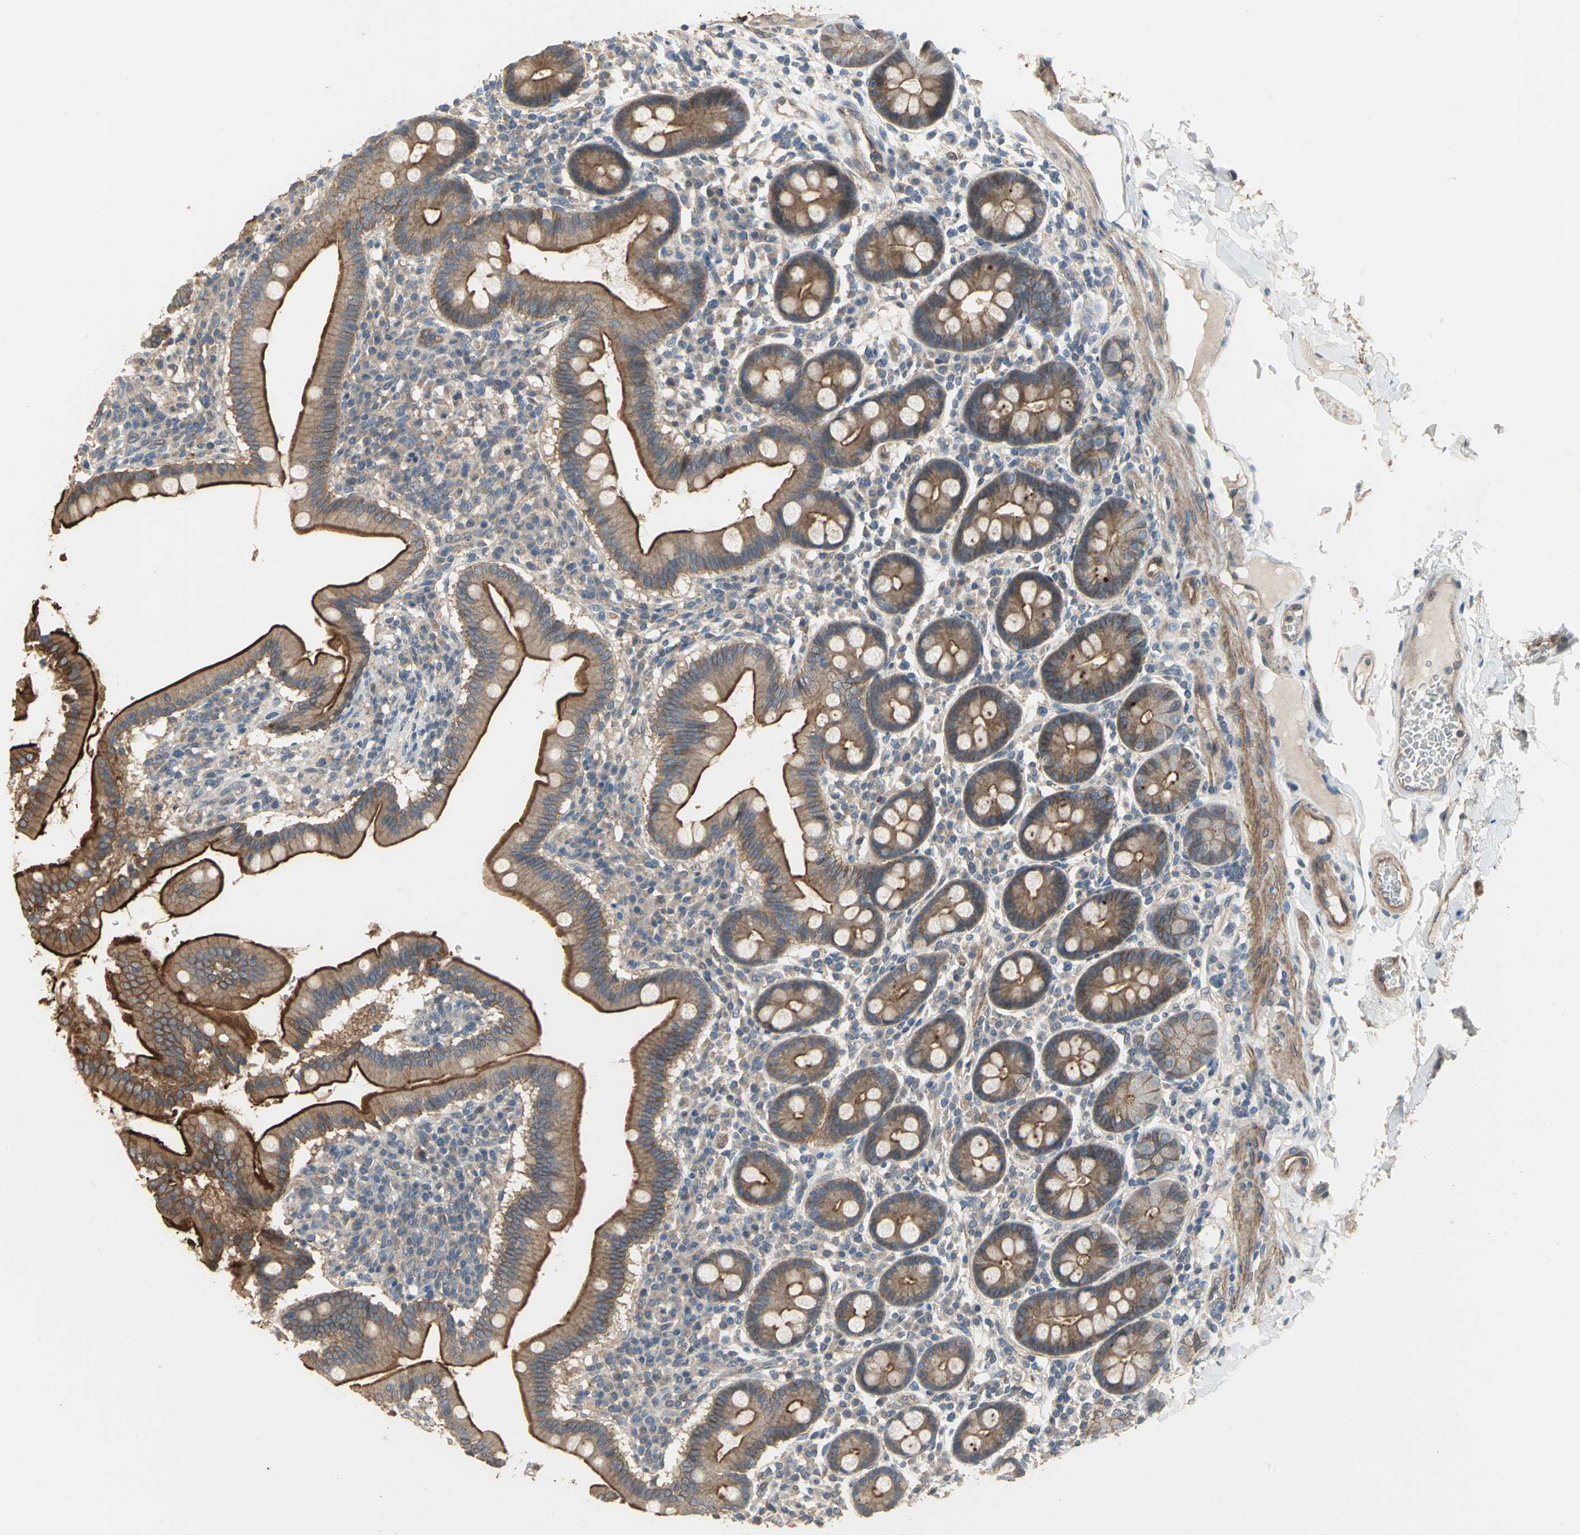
{"staining": {"intensity": "strong", "quantity": ">75%", "location": "cytoplasmic/membranous"}, "tissue": "duodenum", "cell_type": "Glandular cells", "image_type": "normal", "snomed": [{"axis": "morphology", "description": "Normal tissue, NOS"}, {"axis": "topography", "description": "Duodenum"}], "caption": "Immunohistochemistry (IHC) histopathology image of benign duodenum stained for a protein (brown), which reveals high levels of strong cytoplasmic/membranous positivity in approximately >75% of glandular cells.", "gene": "MET", "patient": {"sex": "male", "age": 50}}